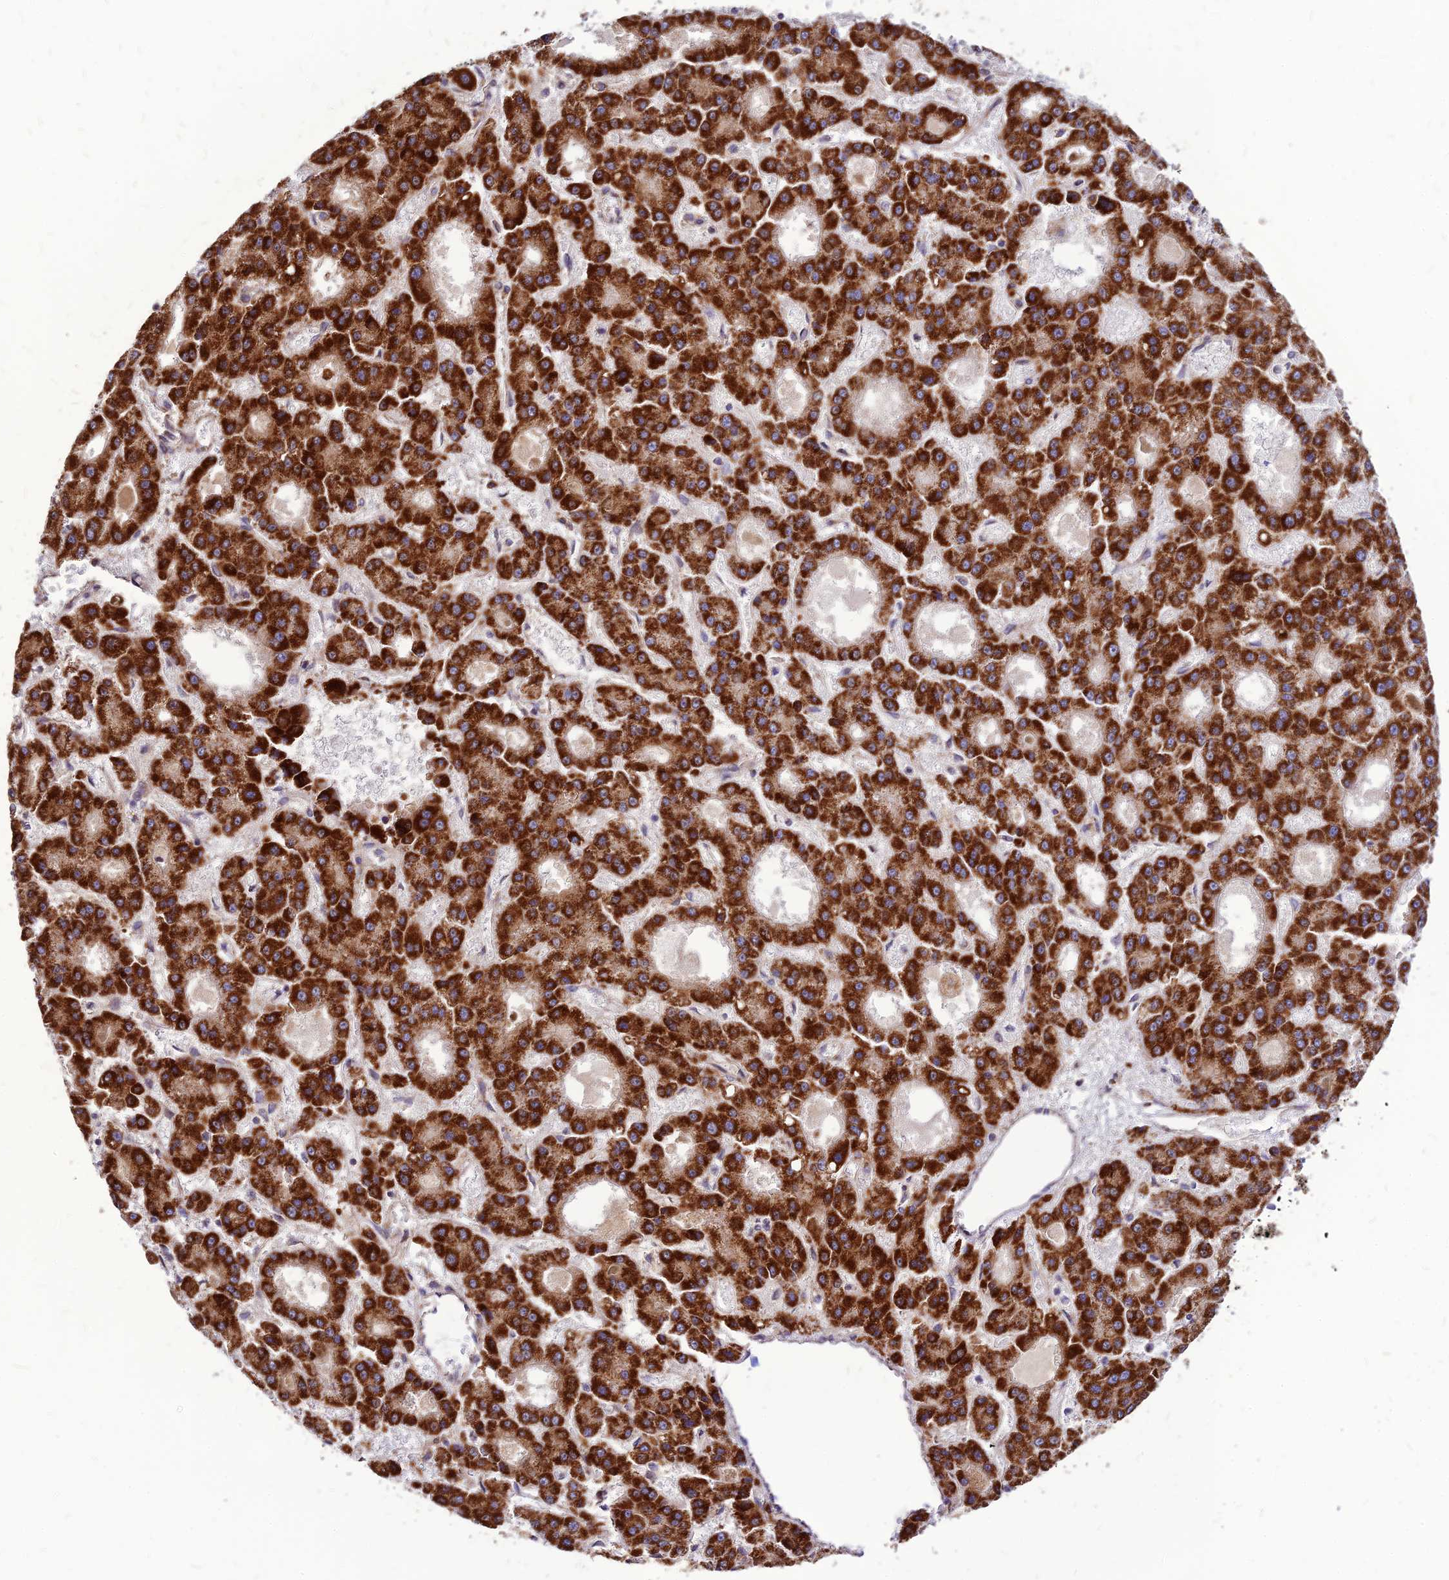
{"staining": {"intensity": "strong", "quantity": ">75%", "location": "cytoplasmic/membranous"}, "tissue": "liver cancer", "cell_type": "Tumor cells", "image_type": "cancer", "snomed": [{"axis": "morphology", "description": "Carcinoma, Hepatocellular, NOS"}, {"axis": "topography", "description": "Liver"}], "caption": "Tumor cells display strong cytoplasmic/membranous staining in approximately >75% of cells in liver cancer. Immunohistochemistry (ihc) stains the protein of interest in brown and the nuclei are stained blue.", "gene": "ECI1", "patient": {"sex": "male", "age": 70}}